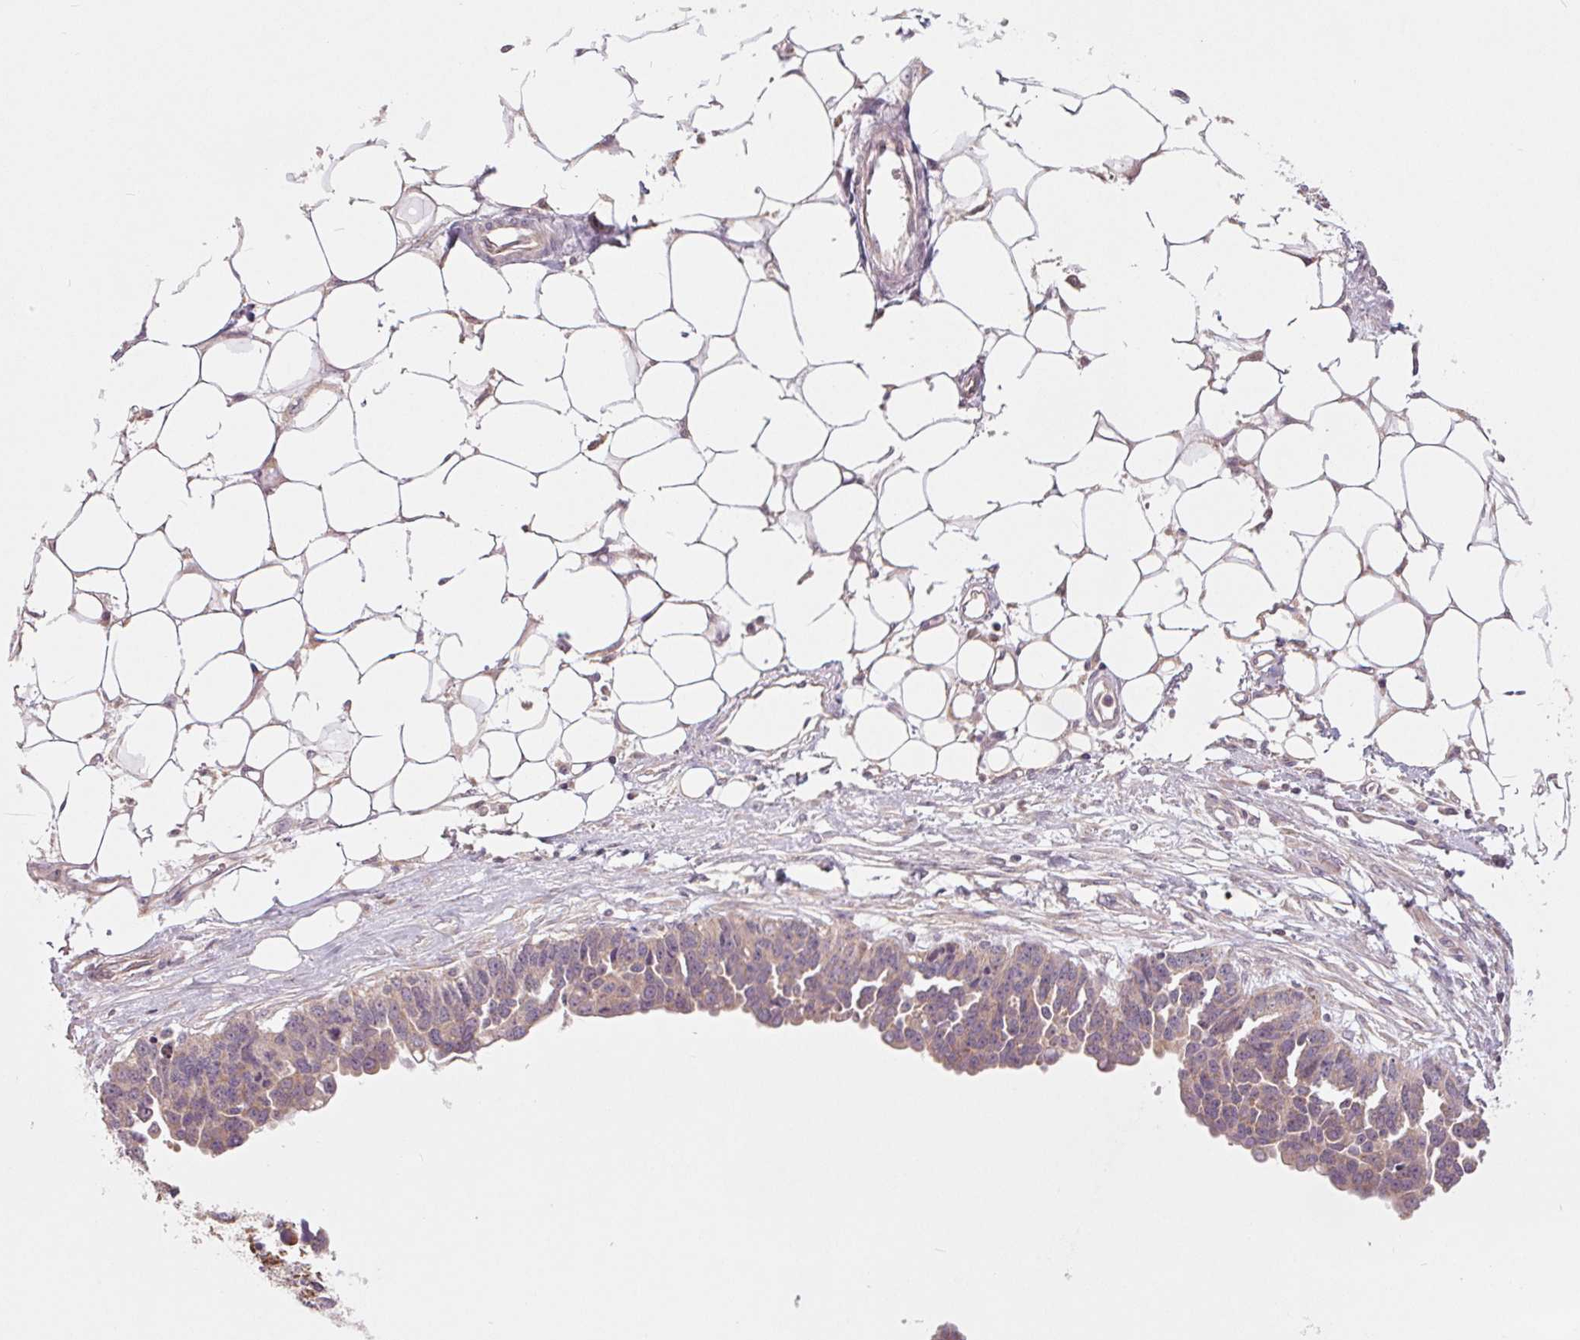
{"staining": {"intensity": "weak", "quantity": "25%-75%", "location": "cytoplasmic/membranous"}, "tissue": "ovarian cancer", "cell_type": "Tumor cells", "image_type": "cancer", "snomed": [{"axis": "morphology", "description": "Cystadenocarcinoma, serous, NOS"}, {"axis": "topography", "description": "Ovary"}], "caption": "A low amount of weak cytoplasmic/membranous expression is identified in about 25%-75% of tumor cells in serous cystadenocarcinoma (ovarian) tissue.", "gene": "MAP3K5", "patient": {"sex": "female", "age": 76}}